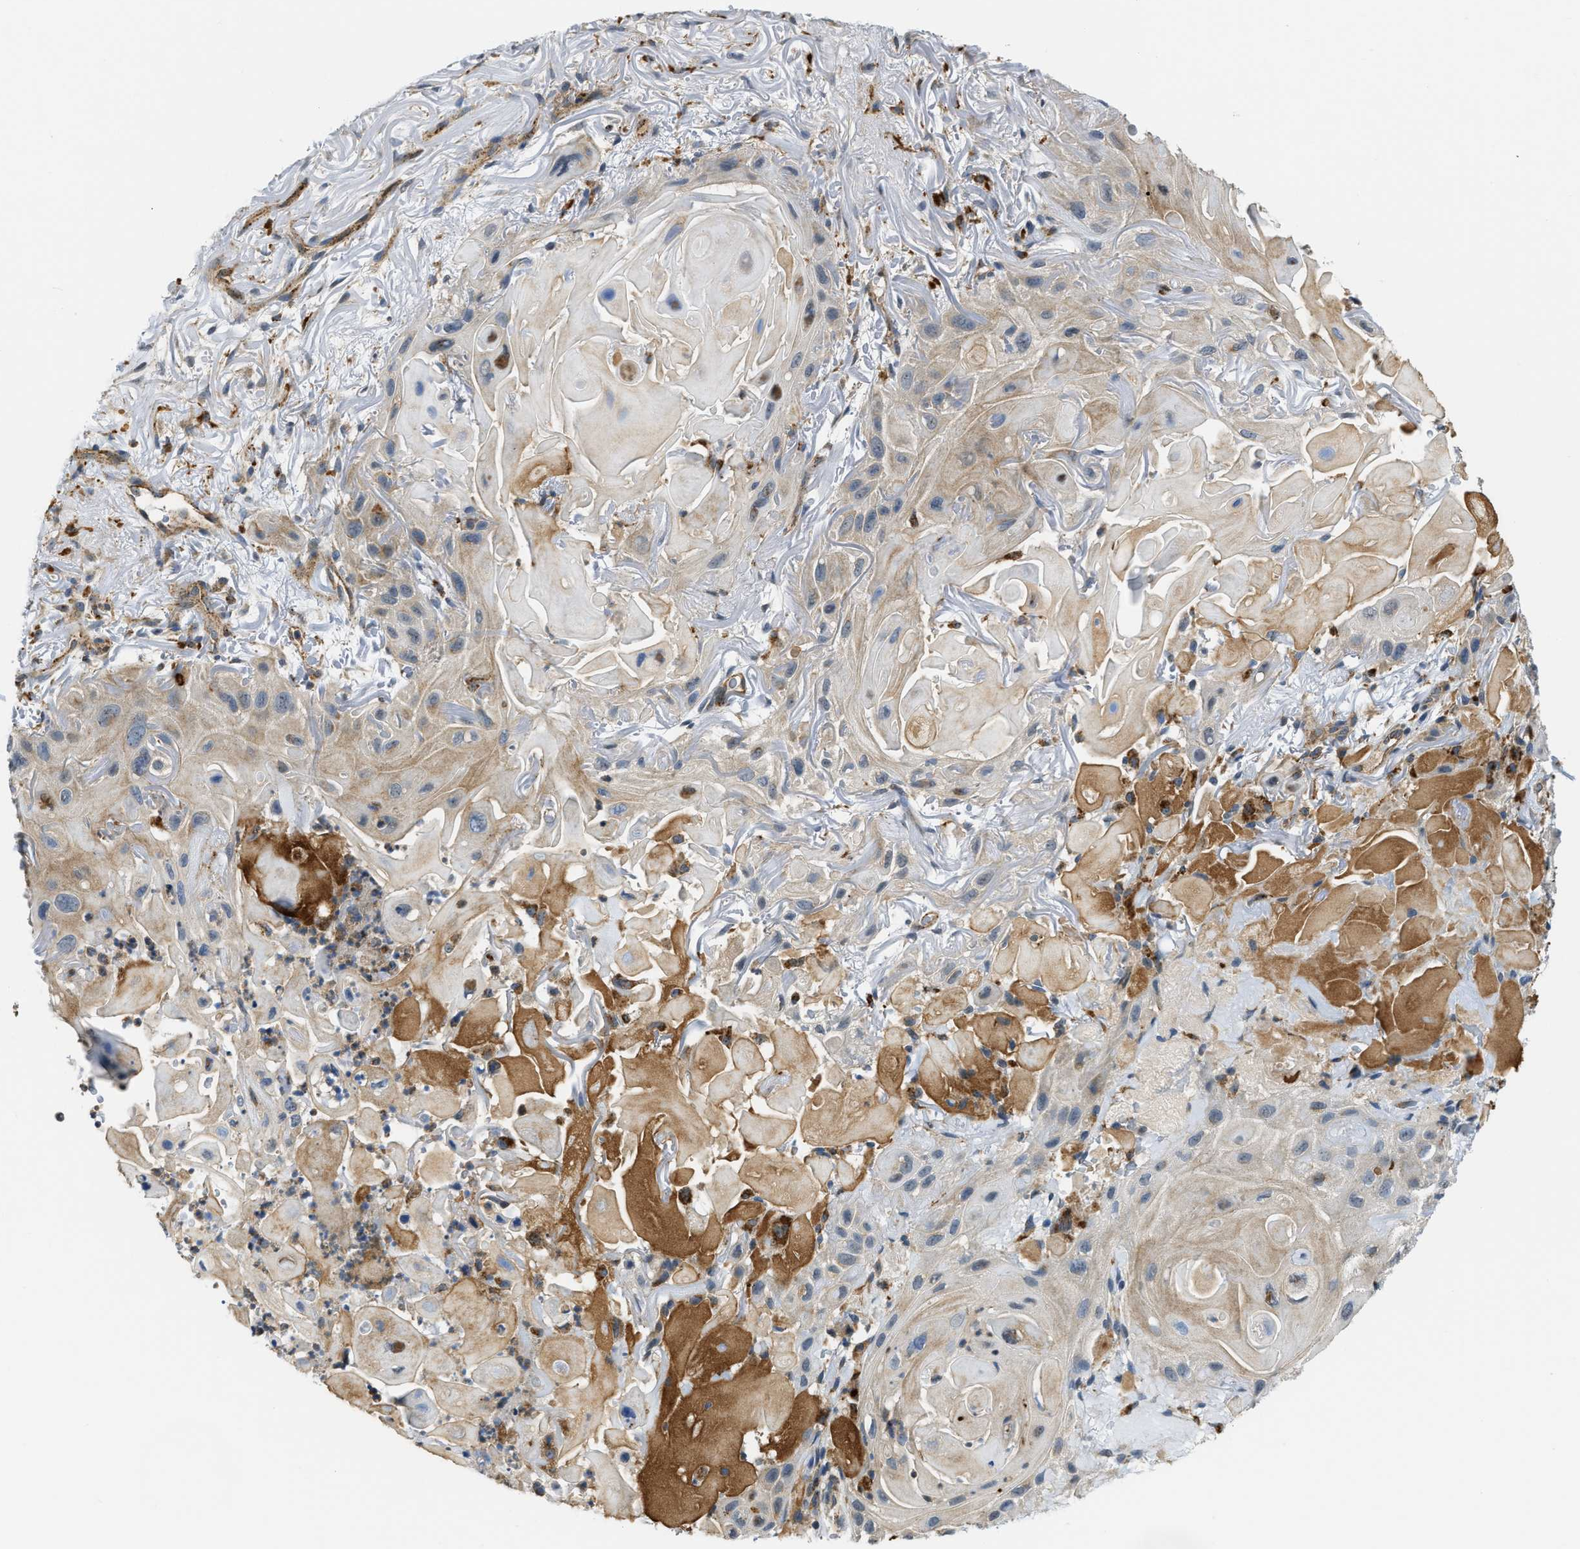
{"staining": {"intensity": "weak", "quantity": ">75%", "location": "cytoplasmic/membranous"}, "tissue": "skin cancer", "cell_type": "Tumor cells", "image_type": "cancer", "snomed": [{"axis": "morphology", "description": "Squamous cell carcinoma, NOS"}, {"axis": "topography", "description": "Skin"}], "caption": "Protein analysis of squamous cell carcinoma (skin) tissue shows weak cytoplasmic/membranous positivity in about >75% of tumor cells. (Stains: DAB in brown, nuclei in blue, Microscopy: brightfield microscopy at high magnification).", "gene": "STARD3NL", "patient": {"sex": "female", "age": 77}}